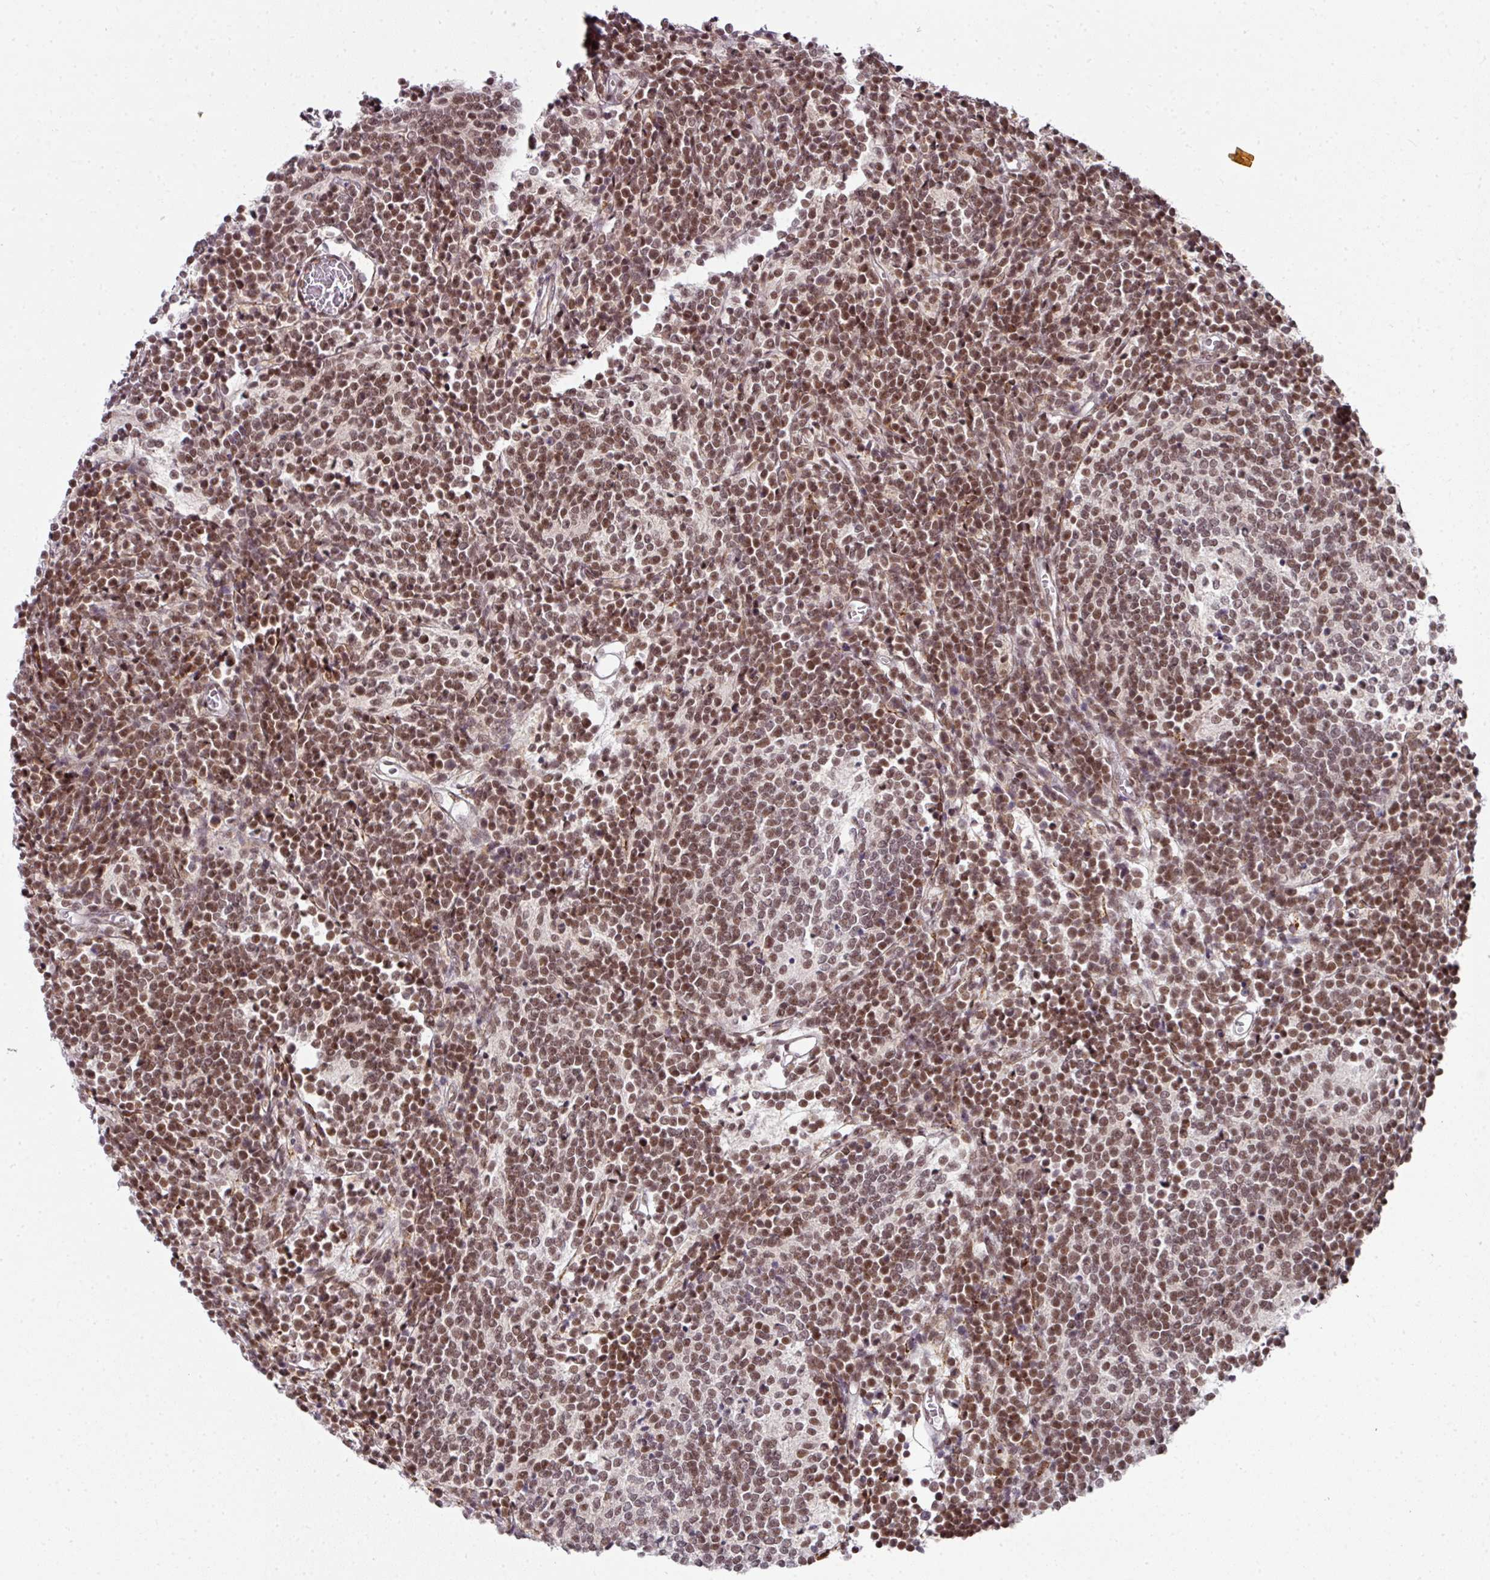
{"staining": {"intensity": "moderate", "quantity": ">75%", "location": "nuclear"}, "tissue": "glioma", "cell_type": "Tumor cells", "image_type": "cancer", "snomed": [{"axis": "morphology", "description": "Glioma, malignant, Low grade"}, {"axis": "topography", "description": "Brain"}], "caption": "Protein staining of glioma tissue shows moderate nuclear staining in about >75% of tumor cells.", "gene": "NFYA", "patient": {"sex": "female", "age": 1}}